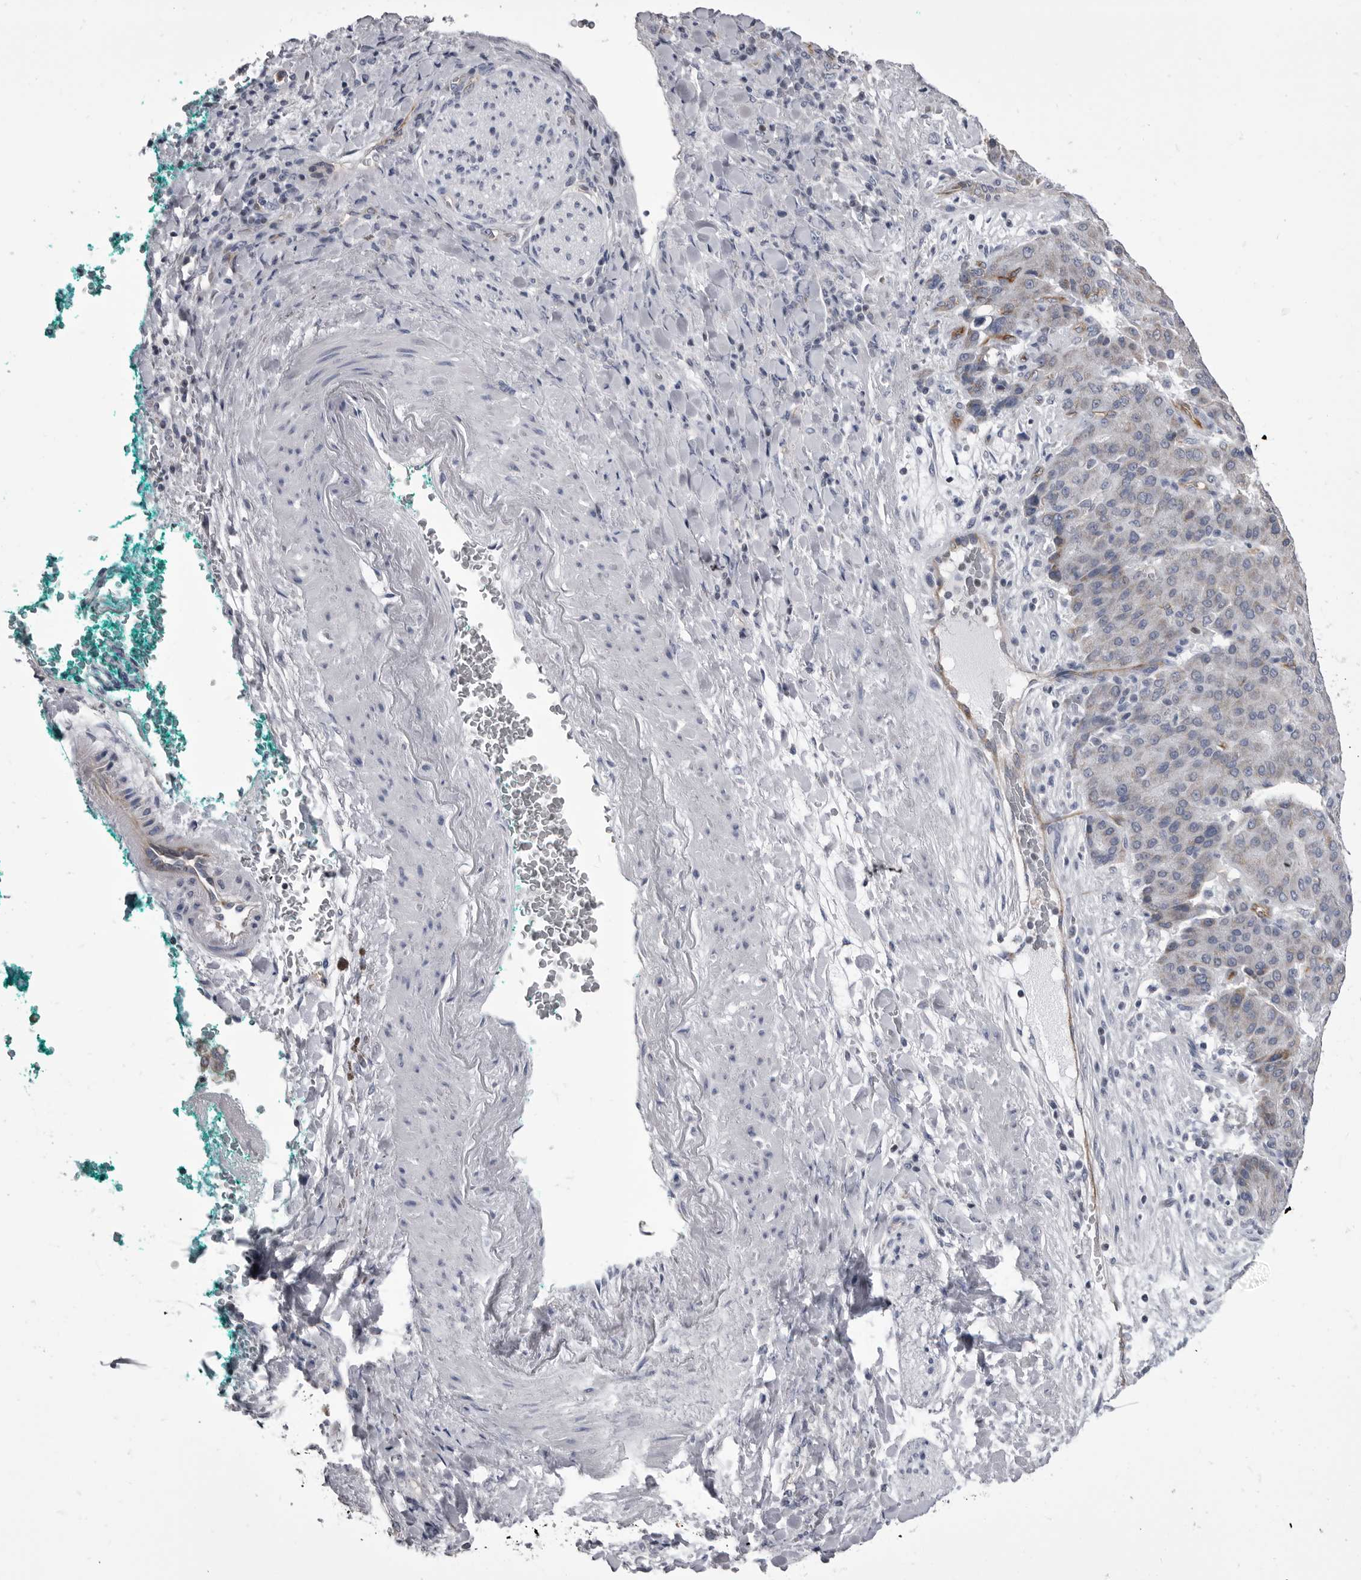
{"staining": {"intensity": "negative", "quantity": "none", "location": "none"}, "tissue": "liver cancer", "cell_type": "Tumor cells", "image_type": "cancer", "snomed": [{"axis": "morphology", "description": "Carcinoma, Hepatocellular, NOS"}, {"axis": "topography", "description": "Liver"}], "caption": "Immunohistochemical staining of liver hepatocellular carcinoma shows no significant staining in tumor cells.", "gene": "OPLAH", "patient": {"sex": "male", "age": 65}}